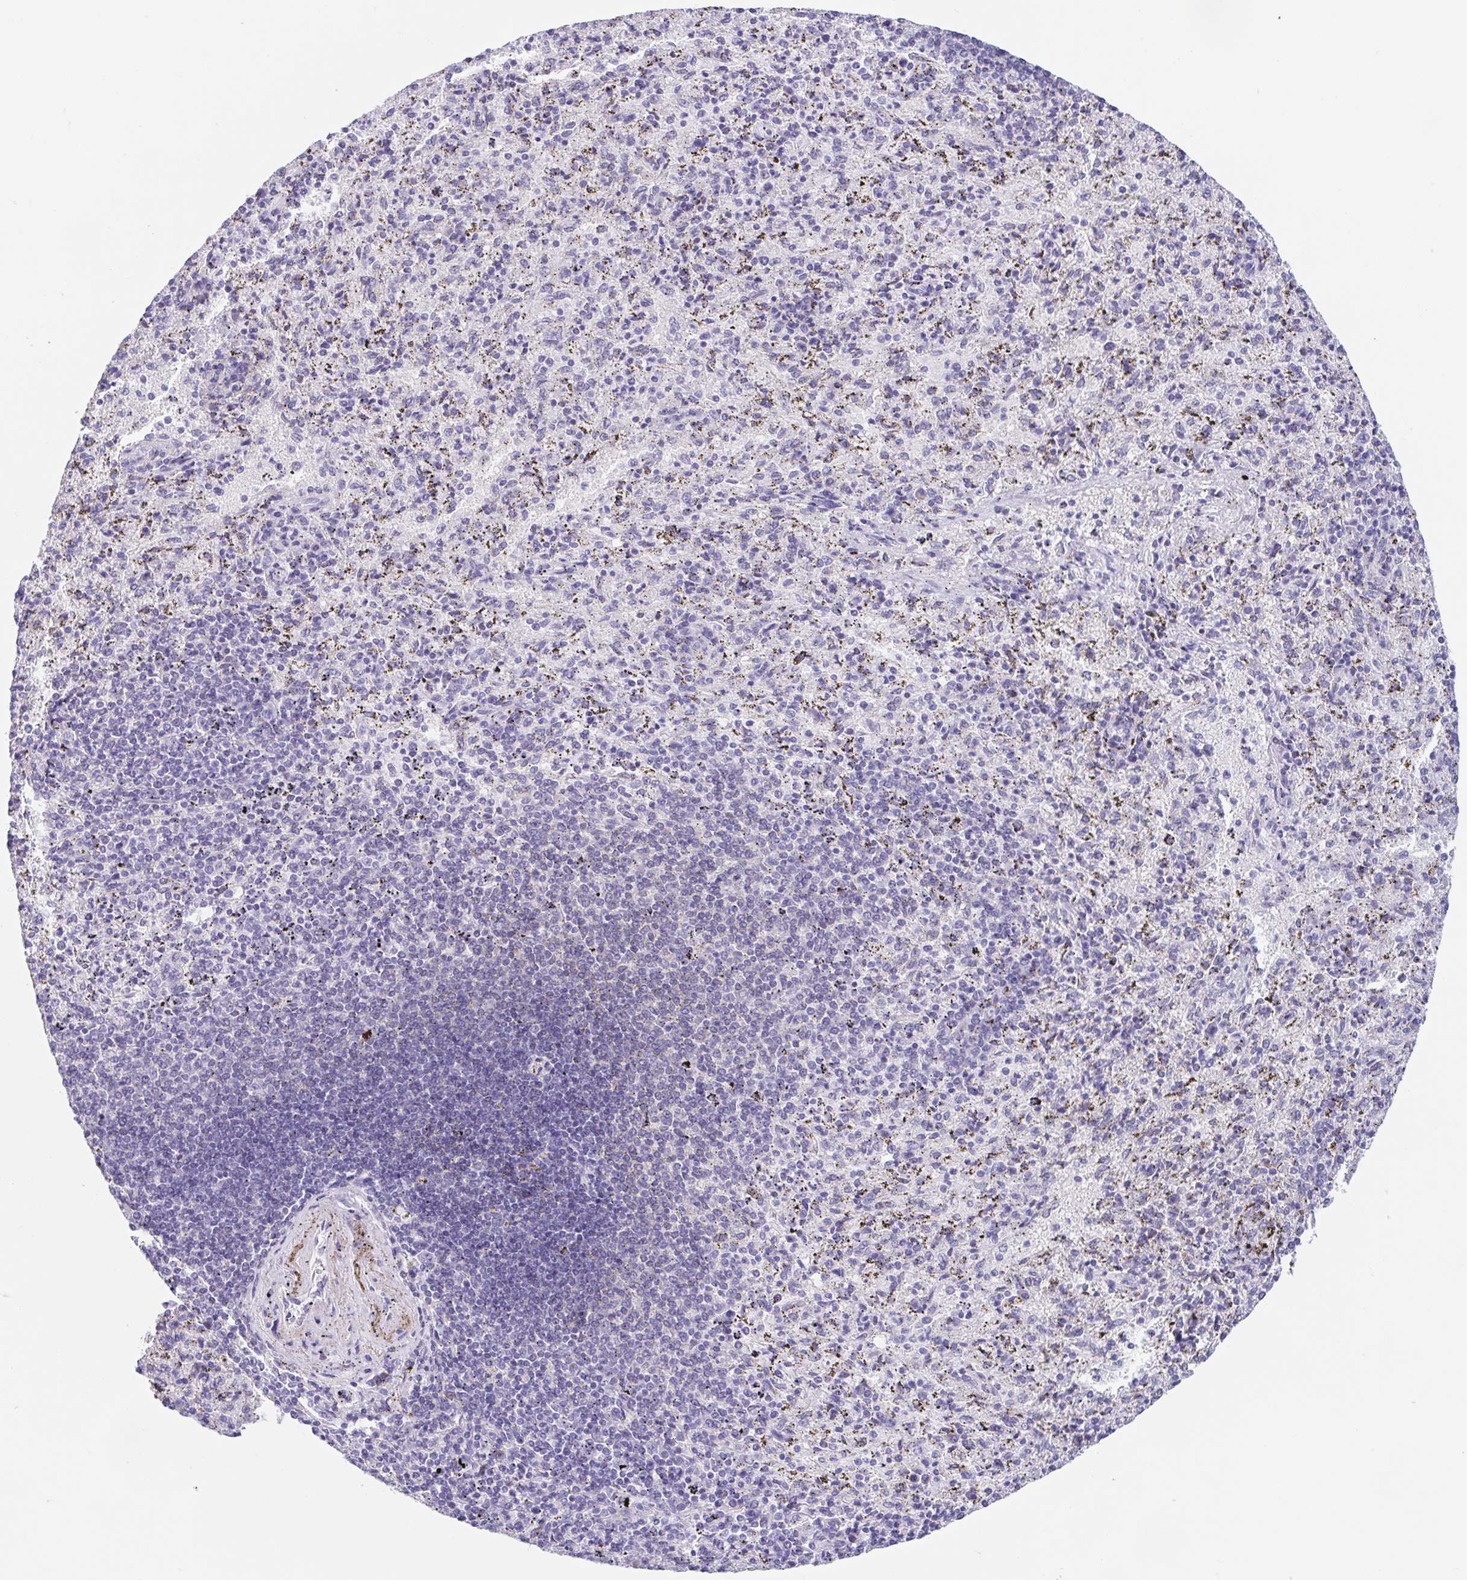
{"staining": {"intensity": "negative", "quantity": "none", "location": "none"}, "tissue": "spleen", "cell_type": "Cells in red pulp", "image_type": "normal", "snomed": [{"axis": "morphology", "description": "Normal tissue, NOS"}, {"axis": "topography", "description": "Spleen"}], "caption": "IHC of normal human spleen shows no staining in cells in red pulp. (DAB immunohistochemistry visualized using brightfield microscopy, high magnification).", "gene": "TREH", "patient": {"sex": "male", "age": 57}}